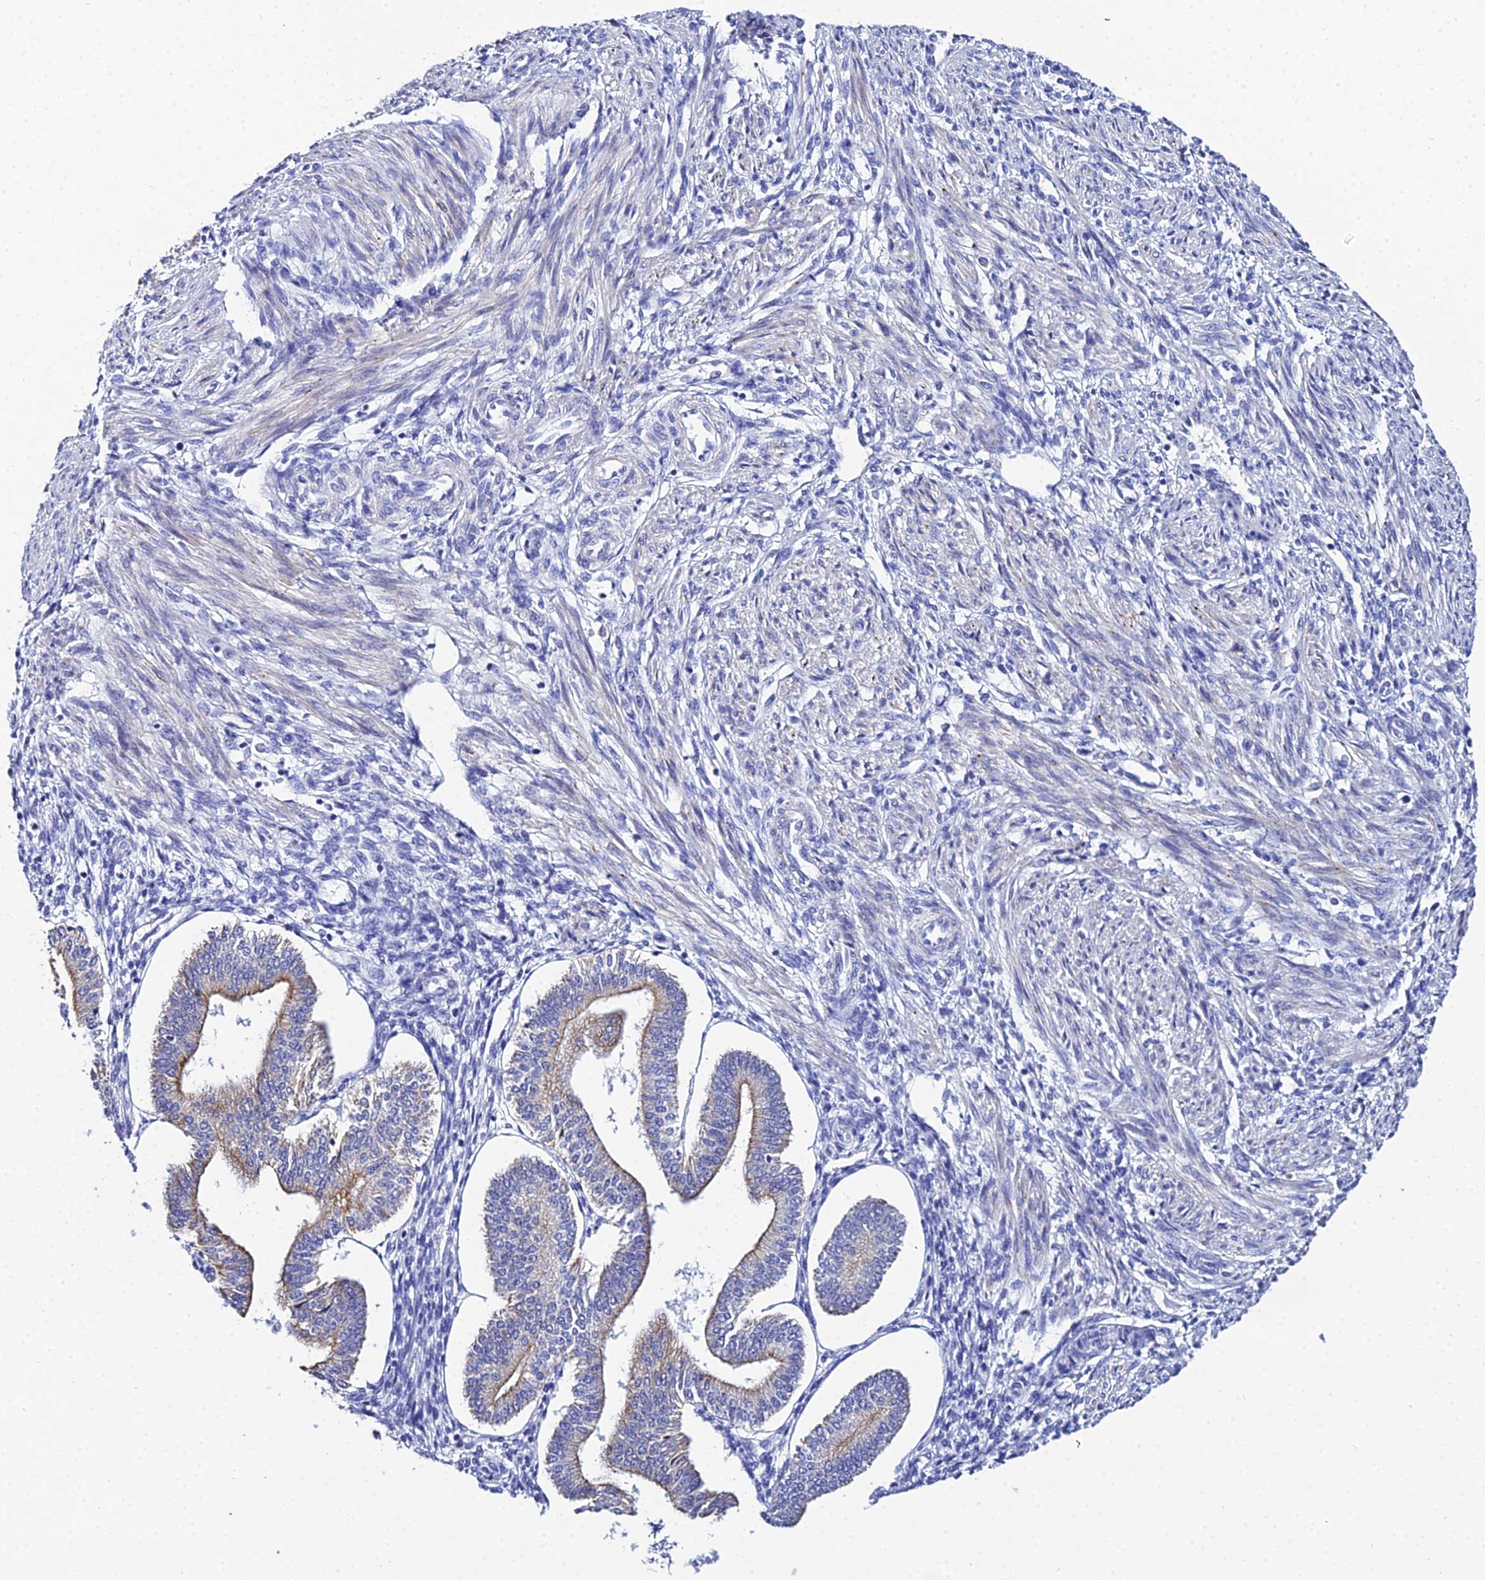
{"staining": {"intensity": "negative", "quantity": "none", "location": "none"}, "tissue": "endometrium", "cell_type": "Cells in endometrial stroma", "image_type": "normal", "snomed": [{"axis": "morphology", "description": "Normal tissue, NOS"}, {"axis": "topography", "description": "Endometrium"}], "caption": "An image of endometrium stained for a protein reveals no brown staining in cells in endometrial stroma.", "gene": "ZXDA", "patient": {"sex": "female", "age": 34}}